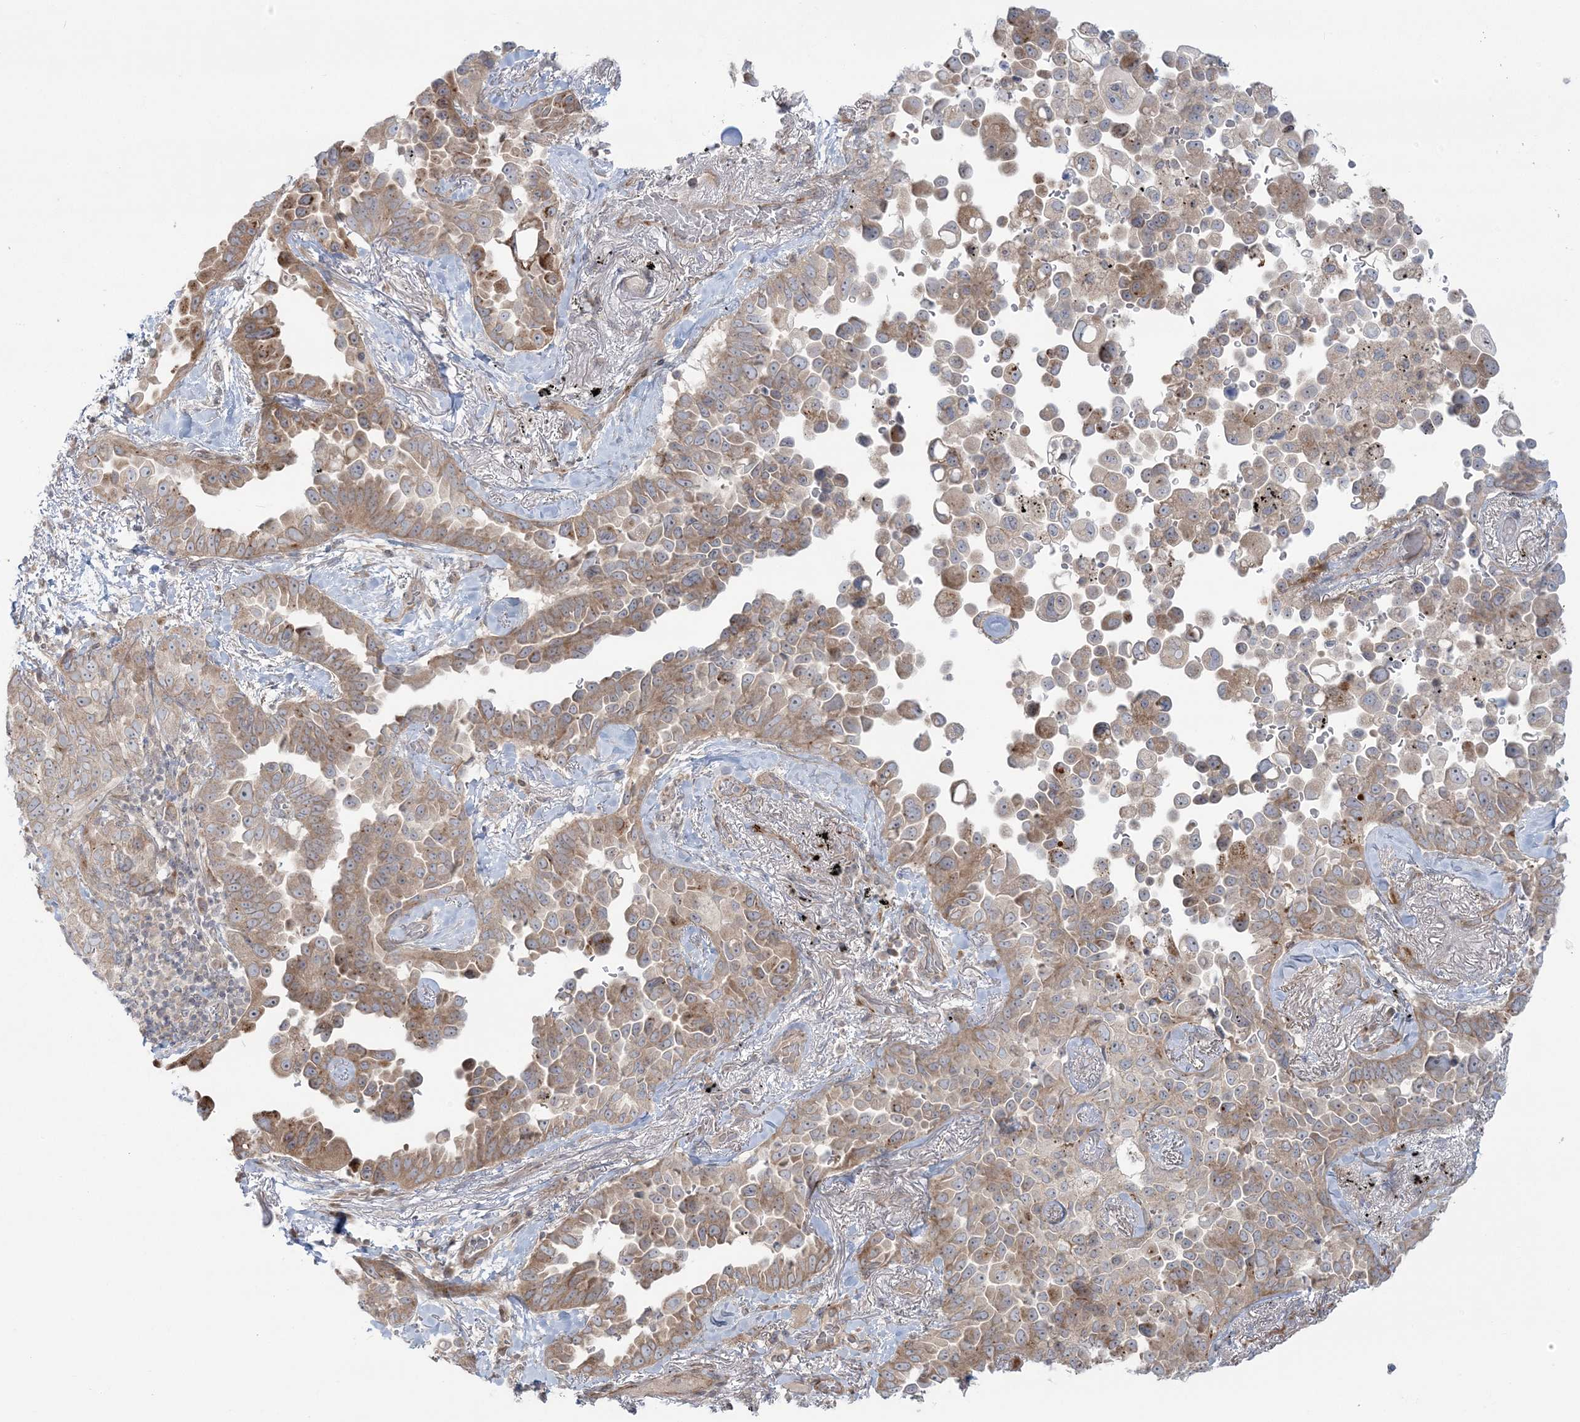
{"staining": {"intensity": "moderate", "quantity": "25%-75%", "location": "cytoplasmic/membranous"}, "tissue": "lung cancer", "cell_type": "Tumor cells", "image_type": "cancer", "snomed": [{"axis": "morphology", "description": "Adenocarcinoma, NOS"}, {"axis": "topography", "description": "Lung"}], "caption": "Immunohistochemical staining of lung adenocarcinoma demonstrates medium levels of moderate cytoplasmic/membranous positivity in approximately 25%-75% of tumor cells.", "gene": "NUDT9", "patient": {"sex": "female", "age": 67}}